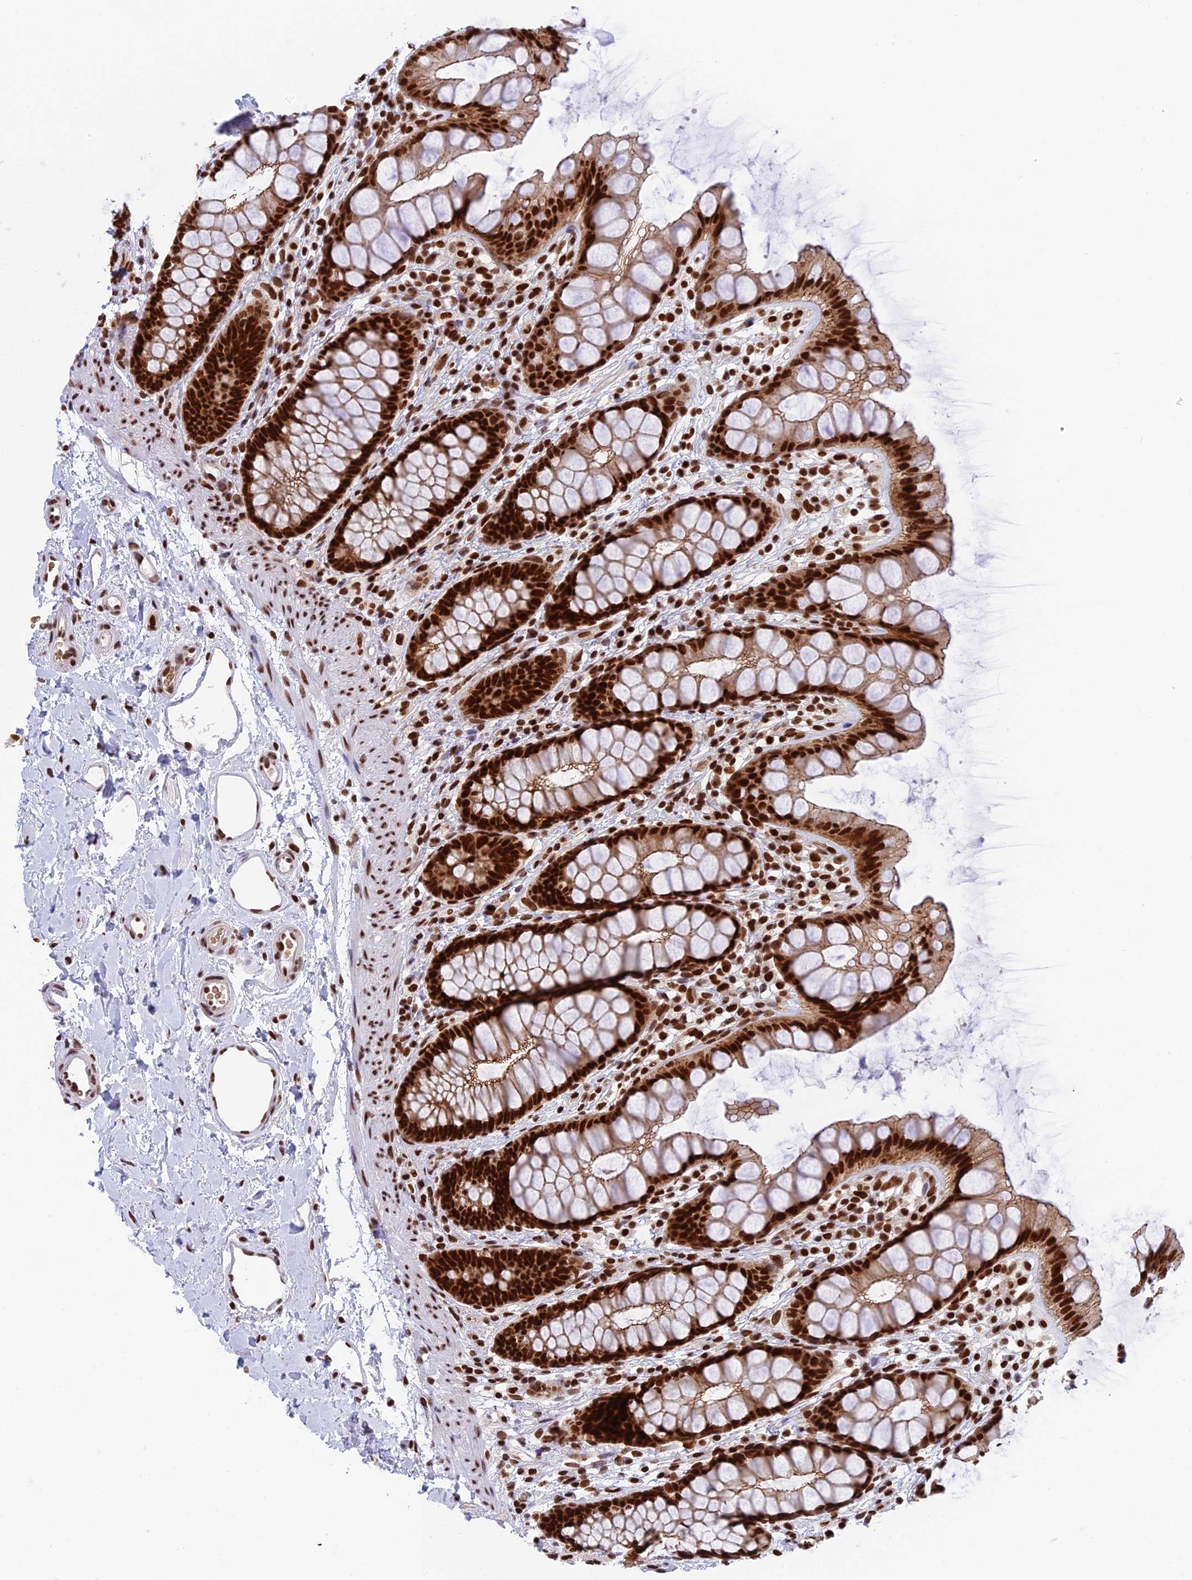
{"staining": {"intensity": "strong", "quantity": ">75%", "location": "nuclear"}, "tissue": "rectum", "cell_type": "Glandular cells", "image_type": "normal", "snomed": [{"axis": "morphology", "description": "Normal tissue, NOS"}, {"axis": "topography", "description": "Rectum"}], "caption": "A high-resolution image shows immunohistochemistry staining of unremarkable rectum, which demonstrates strong nuclear staining in about >75% of glandular cells. The staining is performed using DAB (3,3'-diaminobenzidine) brown chromogen to label protein expression. The nuclei are counter-stained blue using hematoxylin.", "gene": "EEF1AKMT3", "patient": {"sex": "female", "age": 65}}